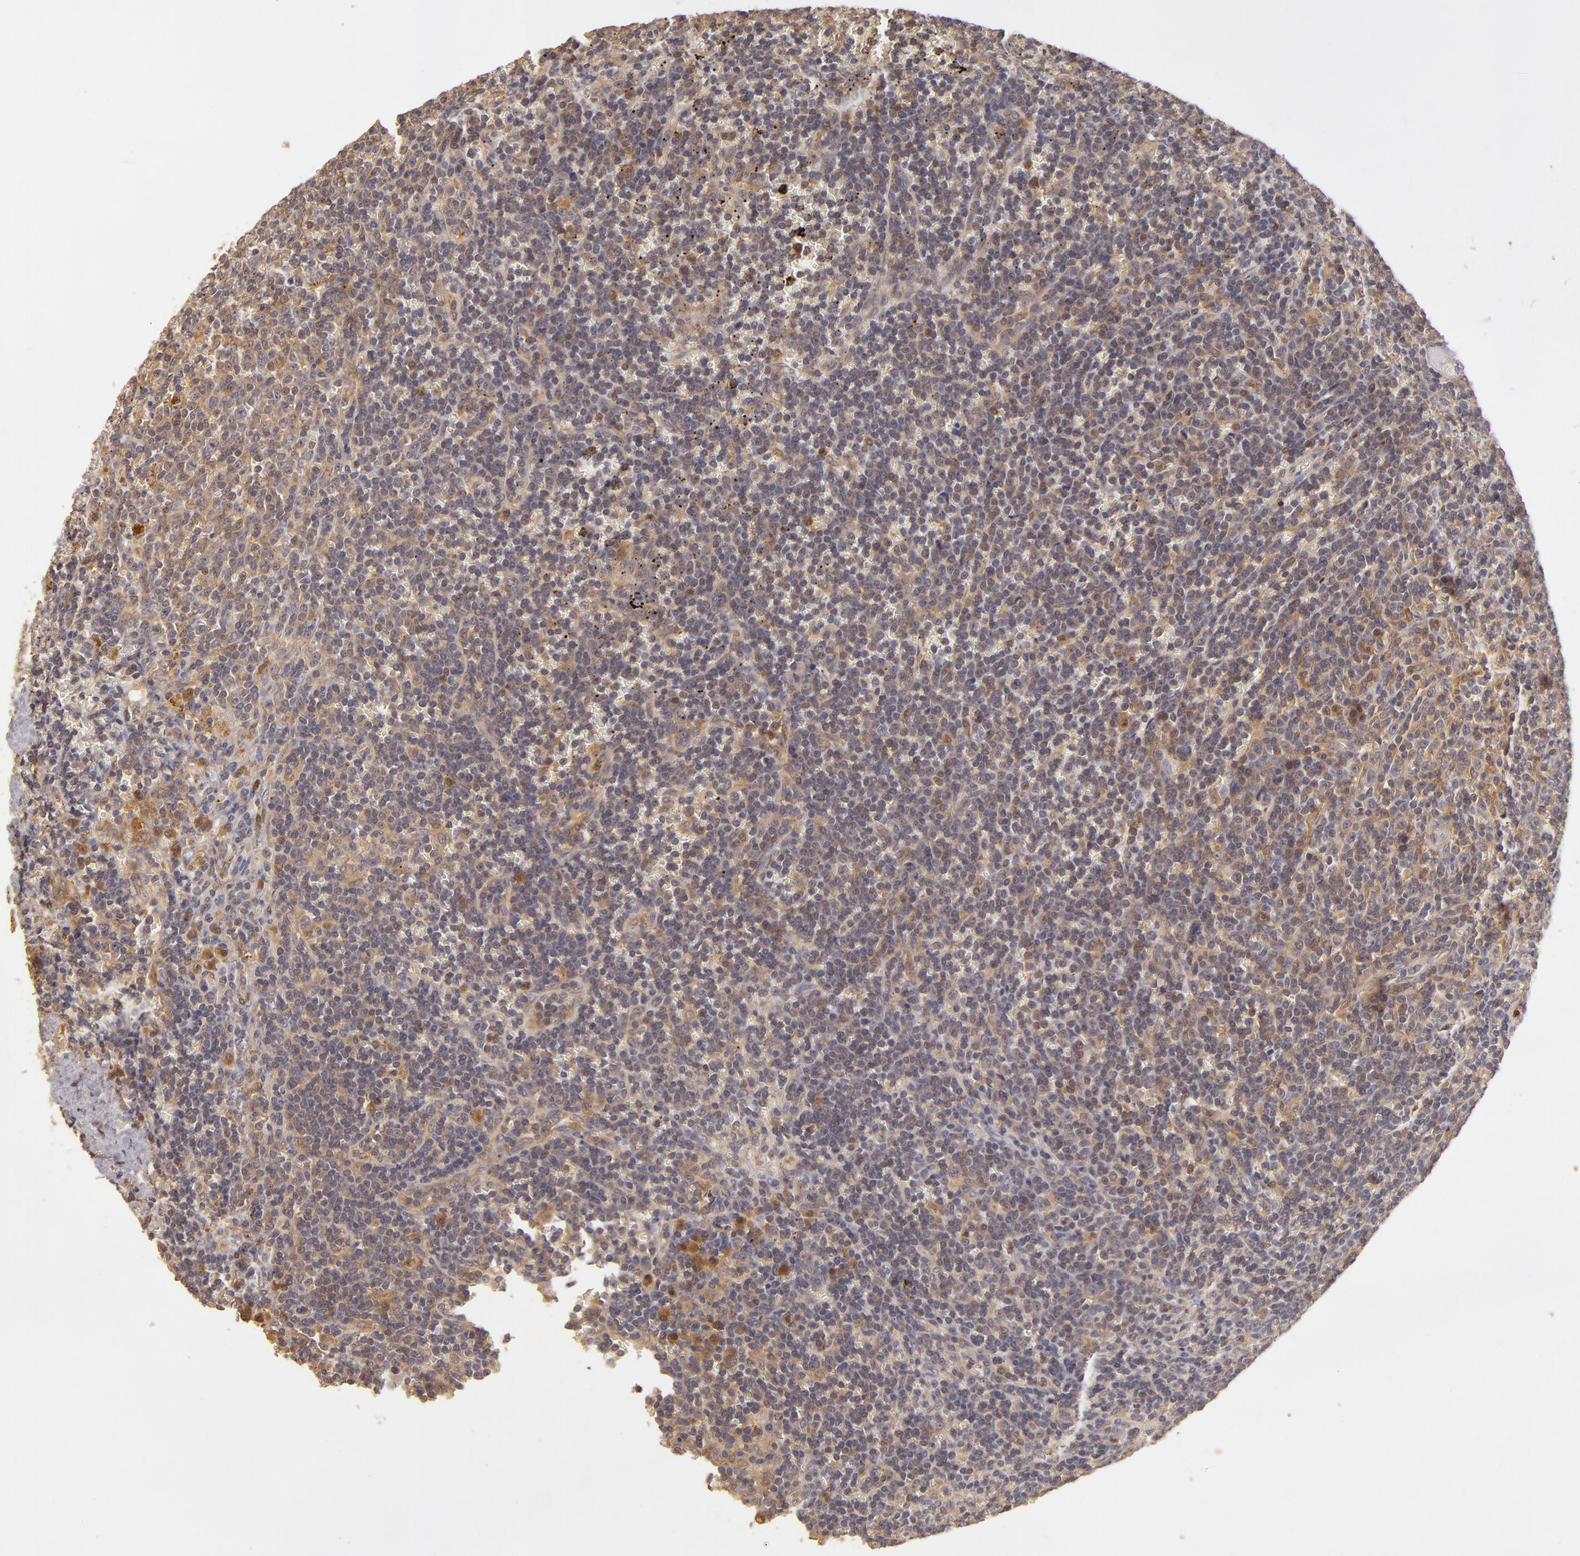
{"staining": {"intensity": "moderate", "quantity": ">75%", "location": "cytoplasmic/membranous"}, "tissue": "lymphoma", "cell_type": "Tumor cells", "image_type": "cancer", "snomed": [{"axis": "morphology", "description": "Malignant lymphoma, non-Hodgkin's type, Low grade"}, {"axis": "topography", "description": "Spleen"}], "caption": "Moderate cytoplasmic/membranous positivity for a protein is identified in about >75% of tumor cells of malignant lymphoma, non-Hodgkin's type (low-grade) using immunohistochemistry.", "gene": "PRKCD", "patient": {"sex": "male", "age": 80}}